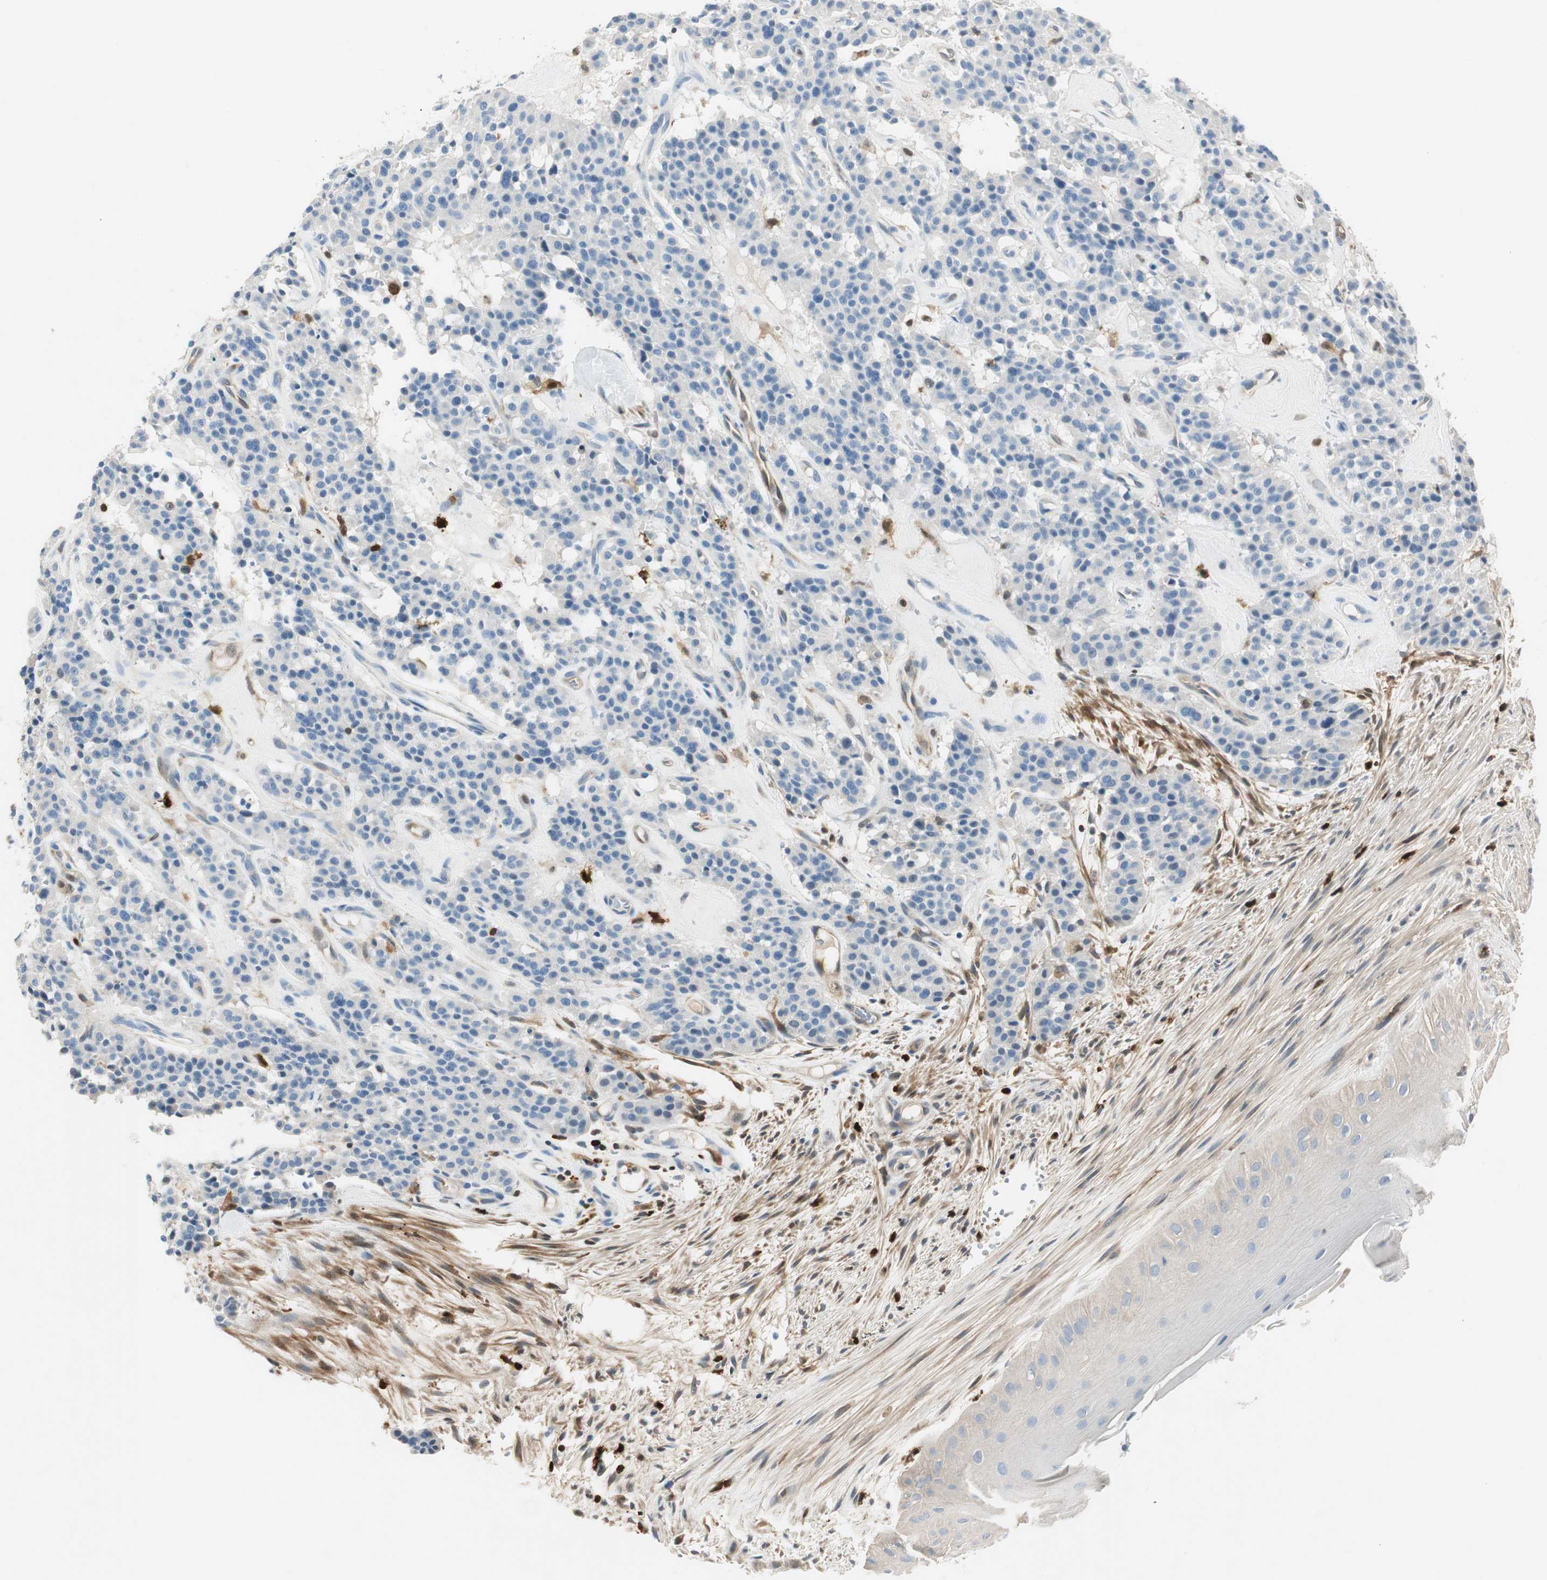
{"staining": {"intensity": "negative", "quantity": "none", "location": "none"}, "tissue": "carcinoid", "cell_type": "Tumor cells", "image_type": "cancer", "snomed": [{"axis": "morphology", "description": "Carcinoid, malignant, NOS"}, {"axis": "topography", "description": "Lung"}], "caption": "This is an immunohistochemistry micrograph of carcinoid. There is no staining in tumor cells.", "gene": "COTL1", "patient": {"sex": "male", "age": 30}}